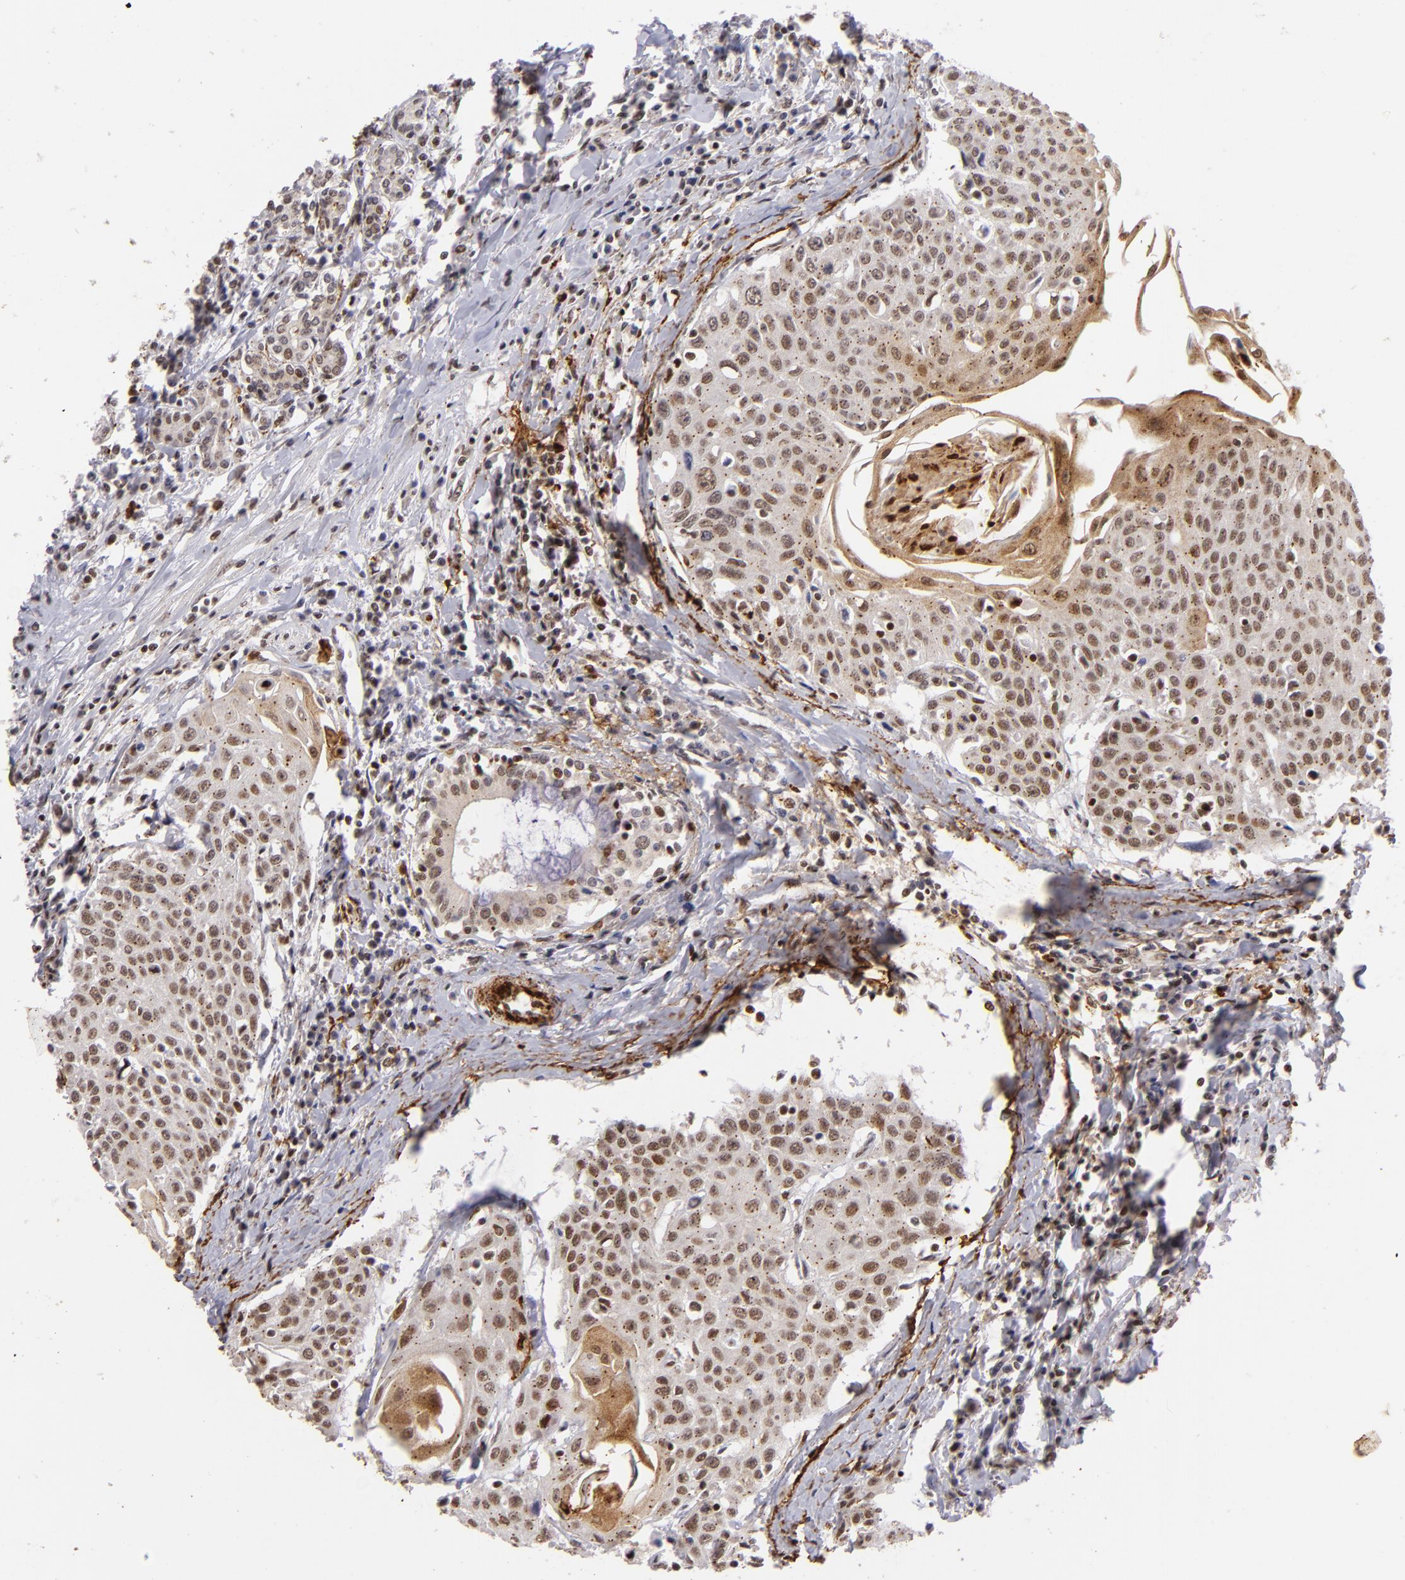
{"staining": {"intensity": "moderate", "quantity": "<25%", "location": "cytoplasmic/membranous,nuclear"}, "tissue": "head and neck cancer", "cell_type": "Tumor cells", "image_type": "cancer", "snomed": [{"axis": "morphology", "description": "Squamous cell carcinoma, NOS"}, {"axis": "morphology", "description": "Squamous cell carcinoma, metastatic, NOS"}, {"axis": "topography", "description": "Lymph node"}, {"axis": "topography", "description": "Salivary gland"}, {"axis": "topography", "description": "Head-Neck"}], "caption": "Protein staining of squamous cell carcinoma (head and neck) tissue displays moderate cytoplasmic/membranous and nuclear positivity in about <25% of tumor cells. (DAB IHC, brown staining for protein, blue staining for nuclei).", "gene": "RXRG", "patient": {"sex": "female", "age": 74}}